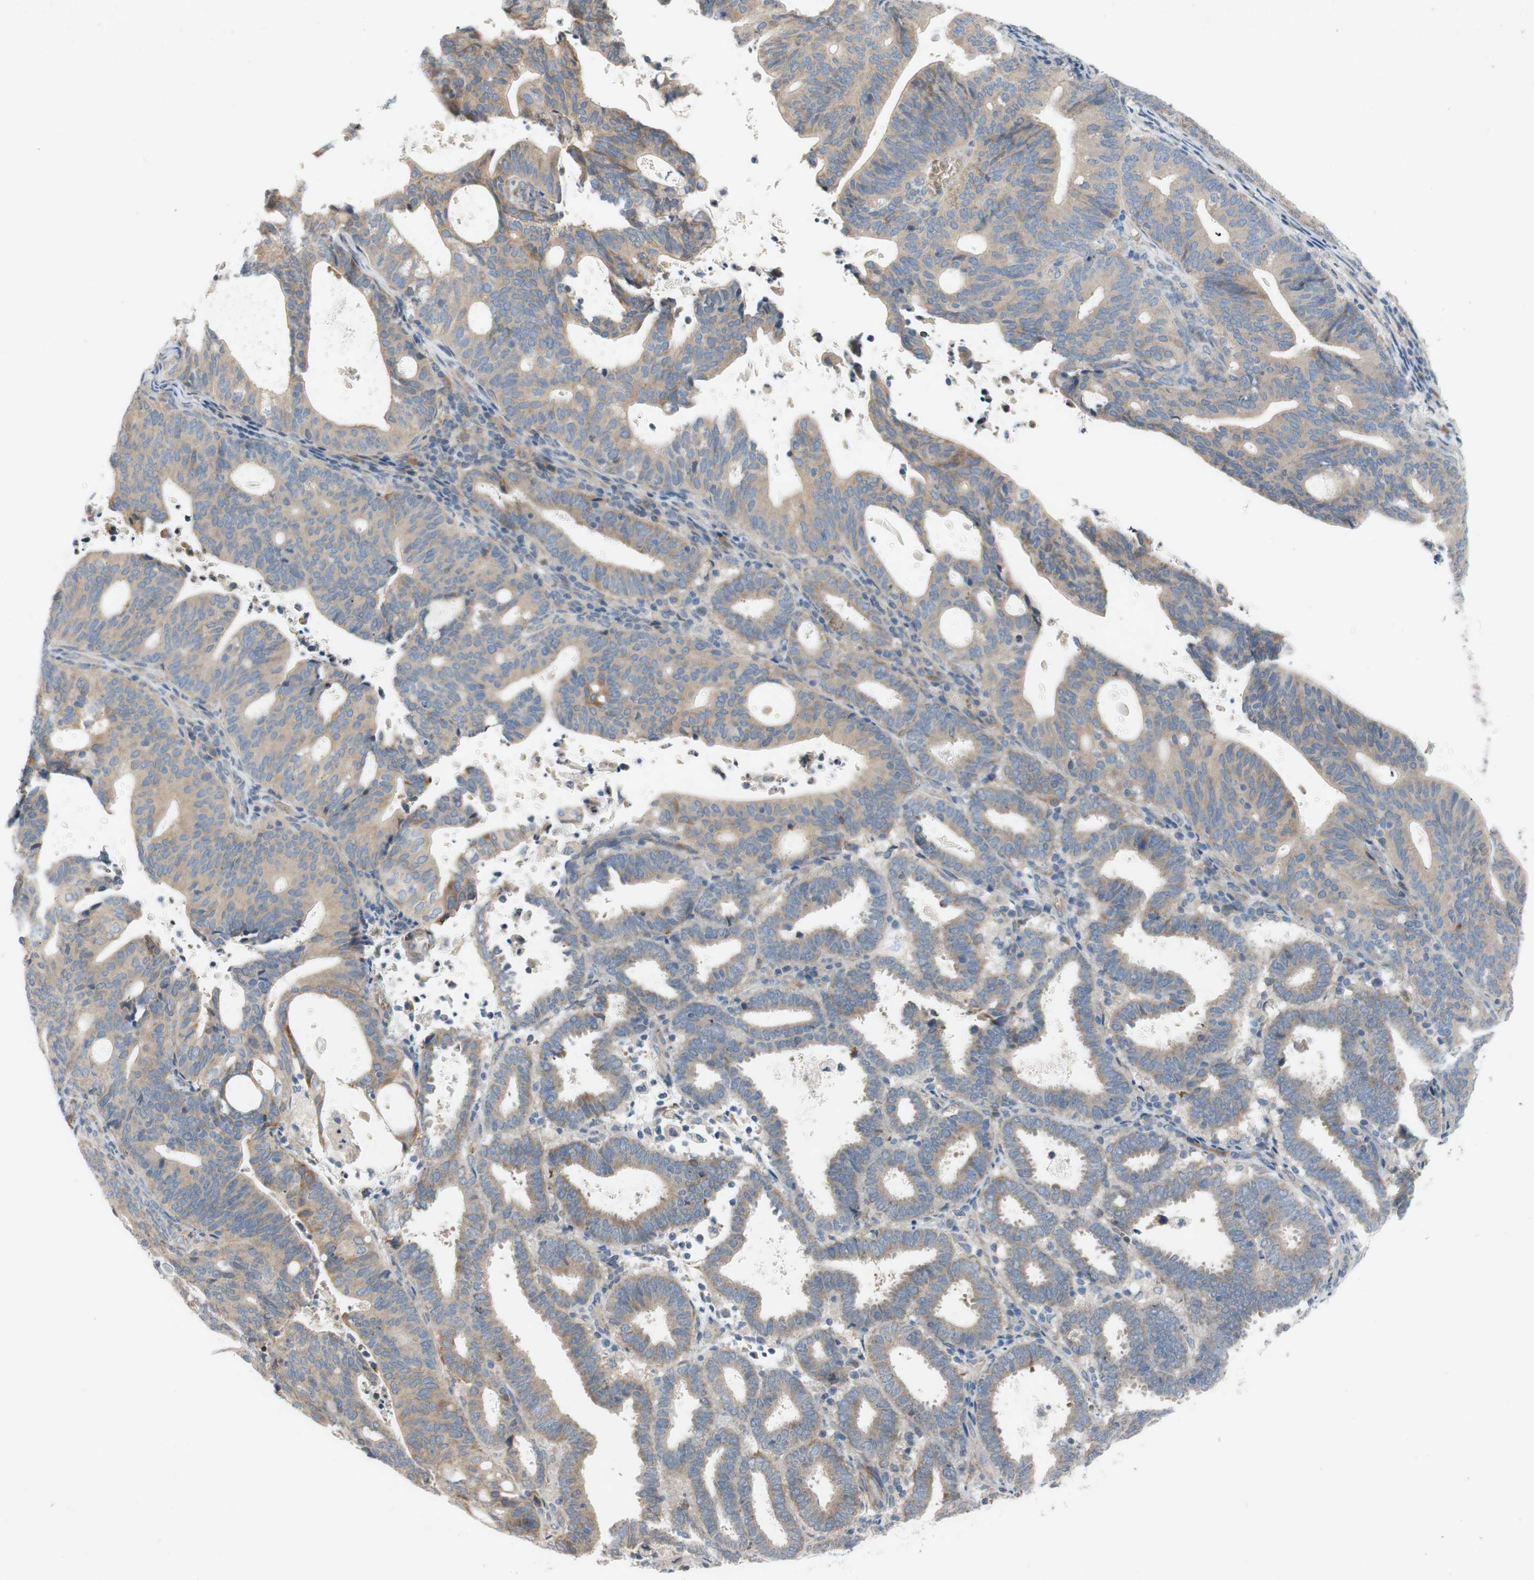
{"staining": {"intensity": "weak", "quantity": ">75%", "location": "cytoplasmic/membranous"}, "tissue": "endometrial cancer", "cell_type": "Tumor cells", "image_type": "cancer", "snomed": [{"axis": "morphology", "description": "Adenocarcinoma, NOS"}, {"axis": "topography", "description": "Uterus"}], "caption": "Protein analysis of endometrial cancer tissue reveals weak cytoplasmic/membranous staining in approximately >75% of tumor cells.", "gene": "ADD2", "patient": {"sex": "female", "age": 83}}